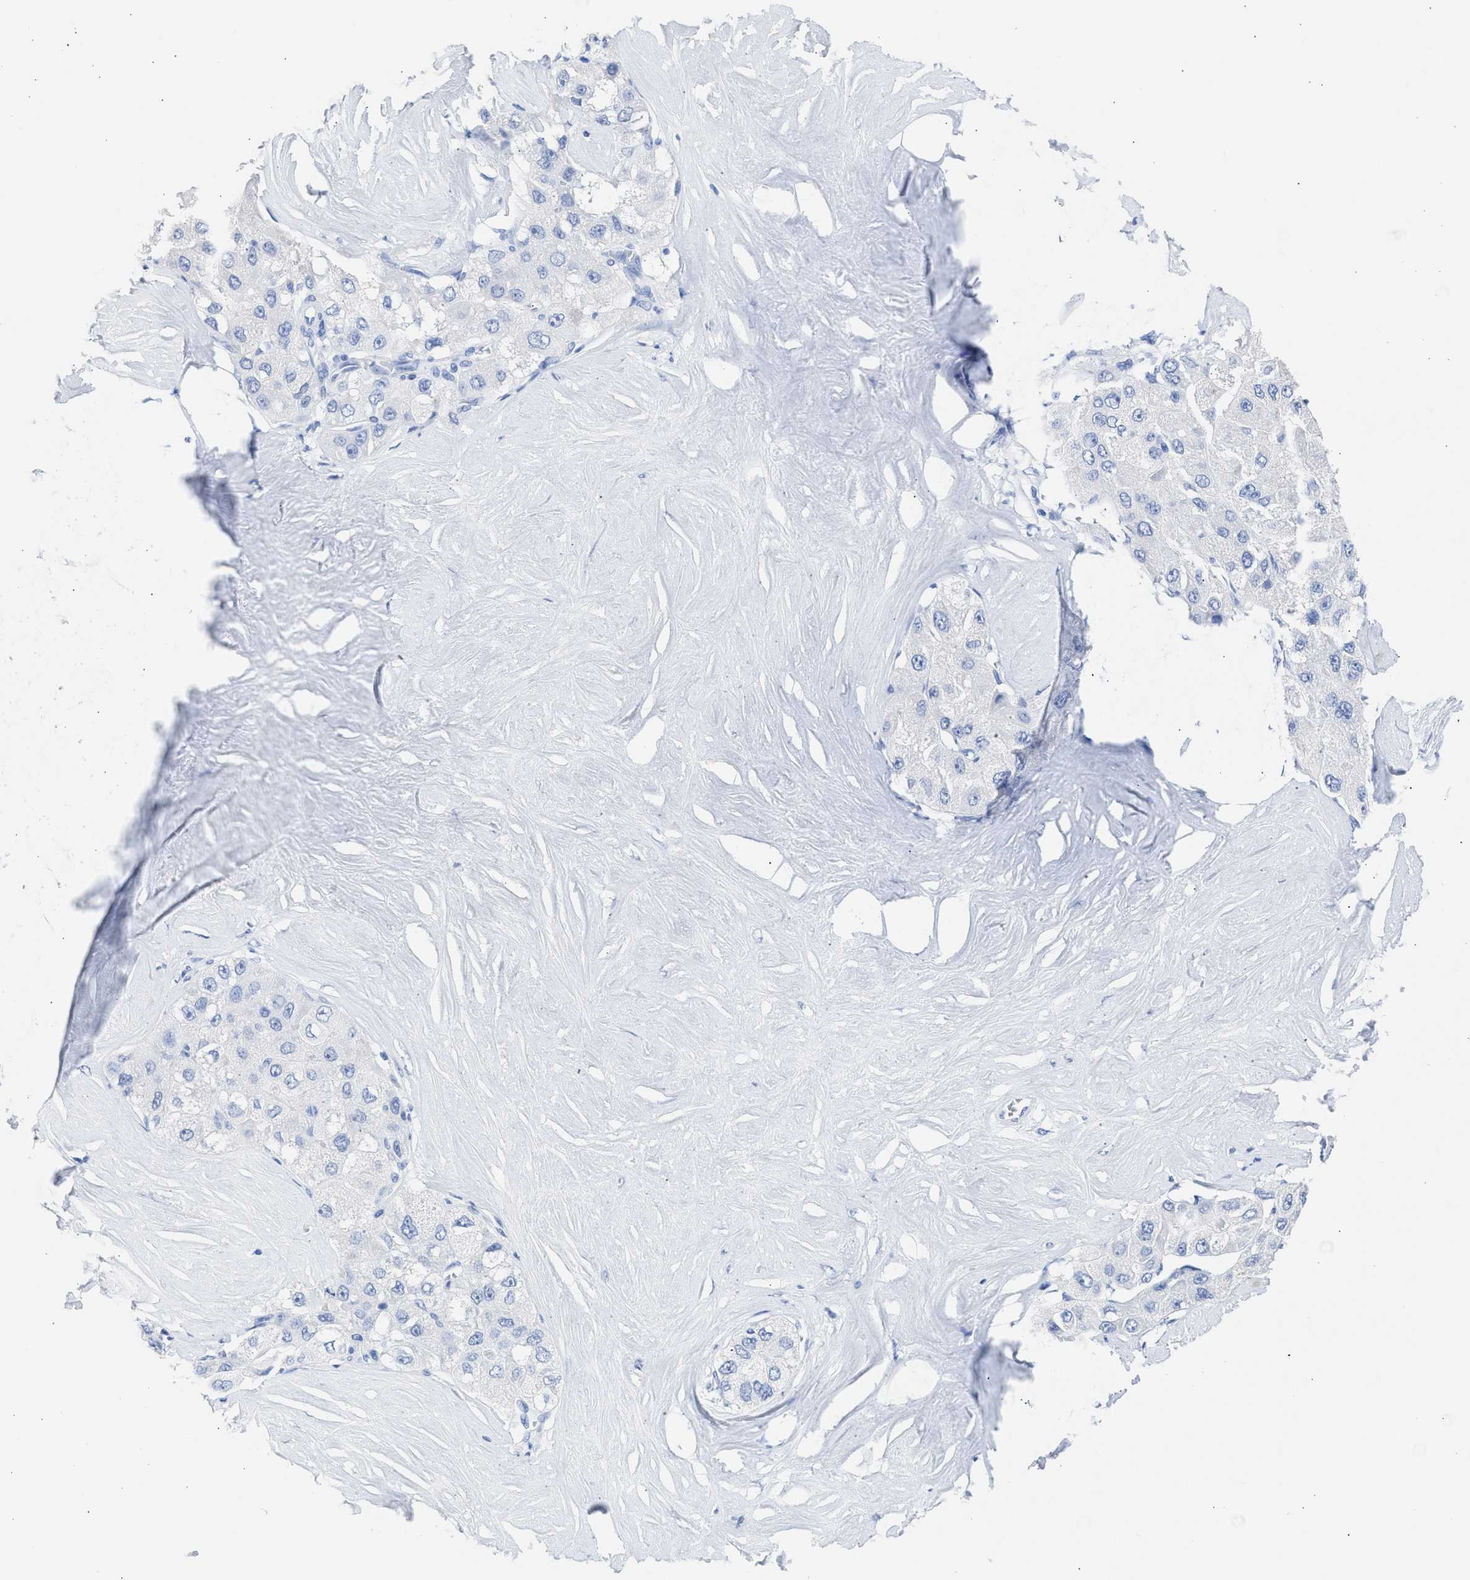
{"staining": {"intensity": "negative", "quantity": "none", "location": "none"}, "tissue": "liver cancer", "cell_type": "Tumor cells", "image_type": "cancer", "snomed": [{"axis": "morphology", "description": "Carcinoma, Hepatocellular, NOS"}, {"axis": "topography", "description": "Liver"}], "caption": "Protein analysis of liver cancer (hepatocellular carcinoma) reveals no significant positivity in tumor cells.", "gene": "NCAM1", "patient": {"sex": "male", "age": 80}}